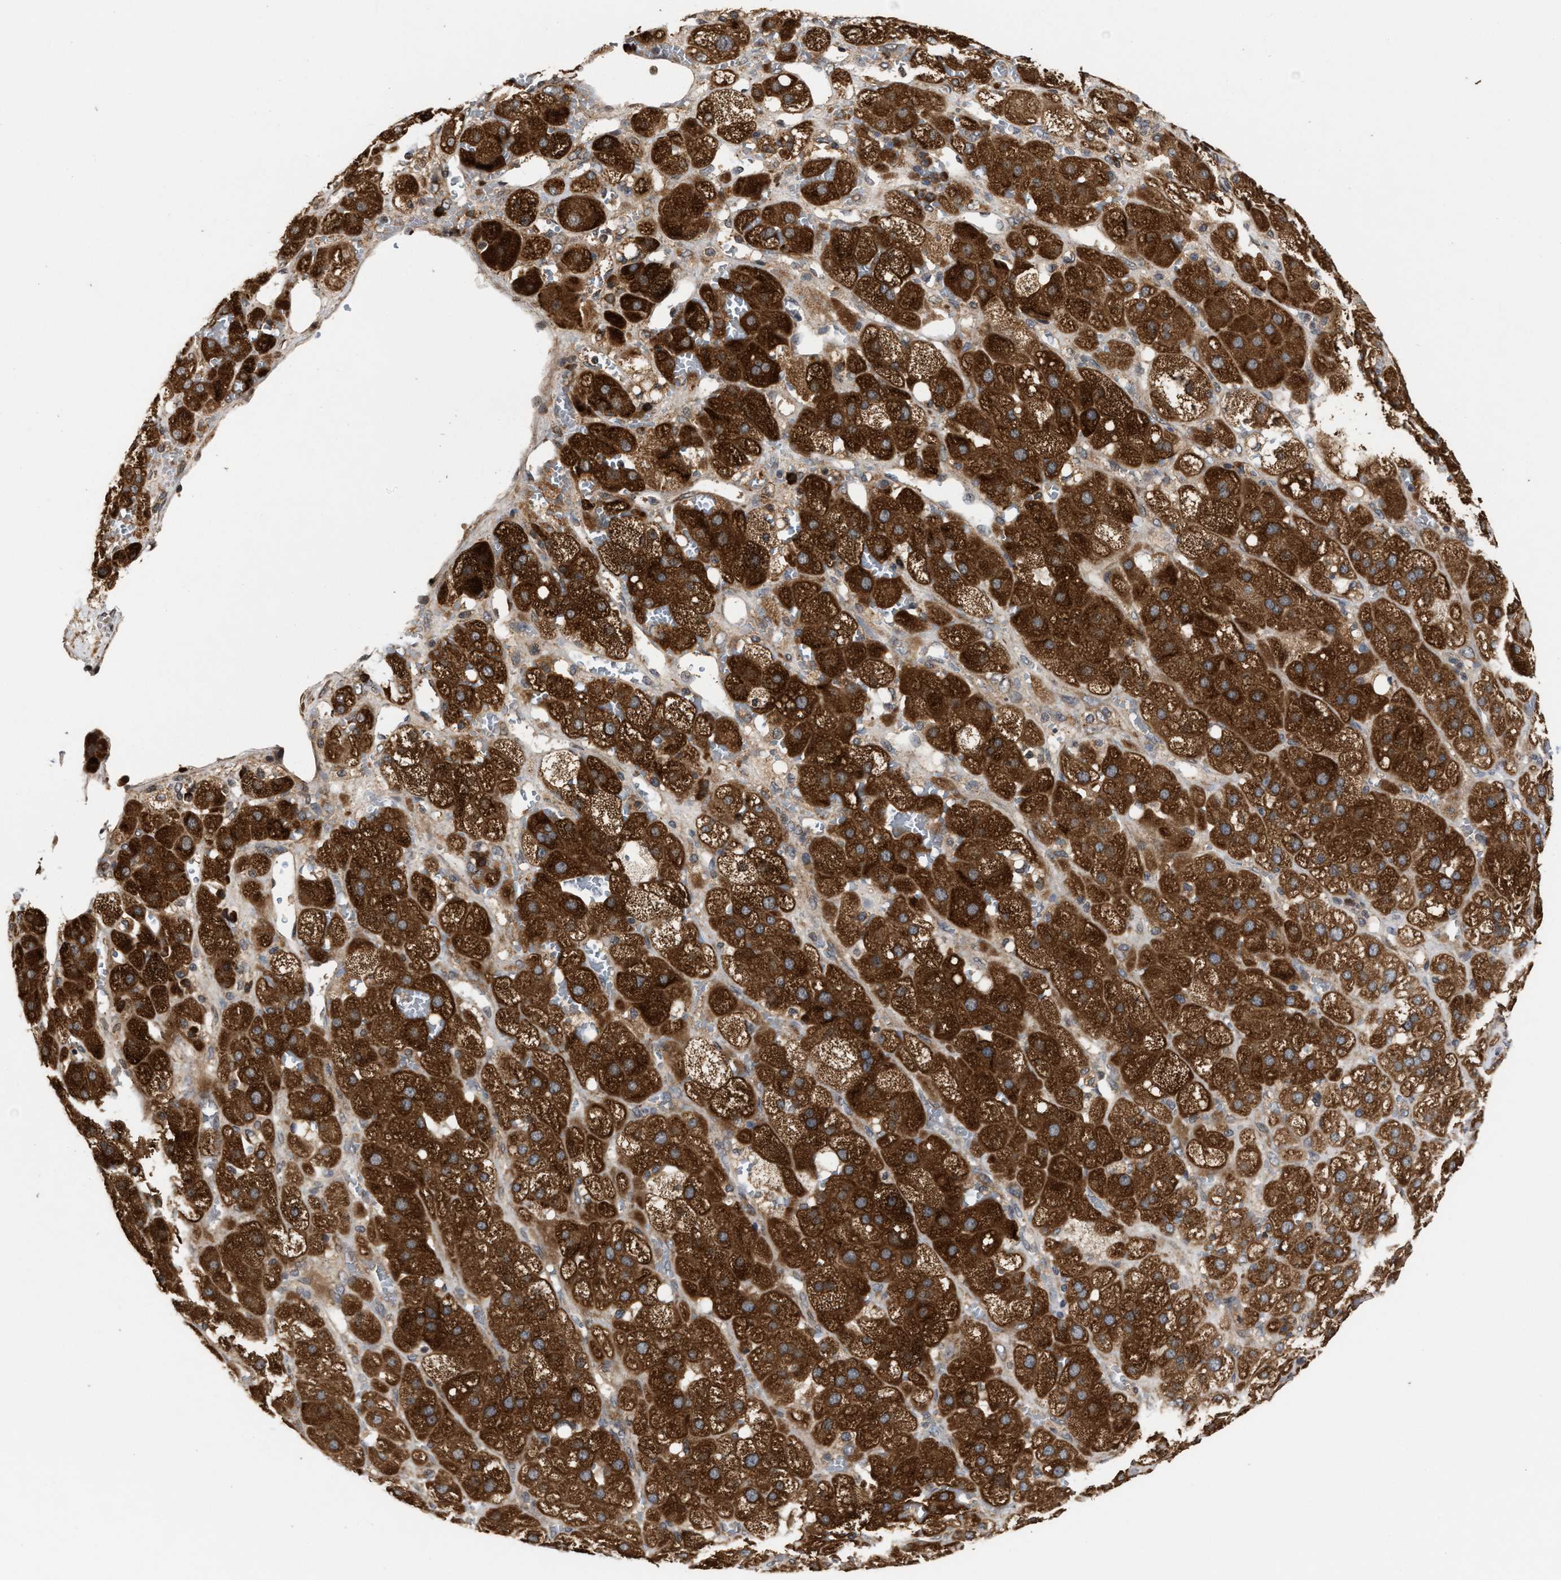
{"staining": {"intensity": "strong", "quantity": ">75%", "location": "cytoplasmic/membranous"}, "tissue": "adrenal gland", "cell_type": "Glandular cells", "image_type": "normal", "snomed": [{"axis": "morphology", "description": "Normal tissue, NOS"}, {"axis": "topography", "description": "Adrenal gland"}], "caption": "Protein staining of benign adrenal gland reveals strong cytoplasmic/membranous staining in about >75% of glandular cells.", "gene": "SAR1A", "patient": {"sex": "female", "age": 47}}